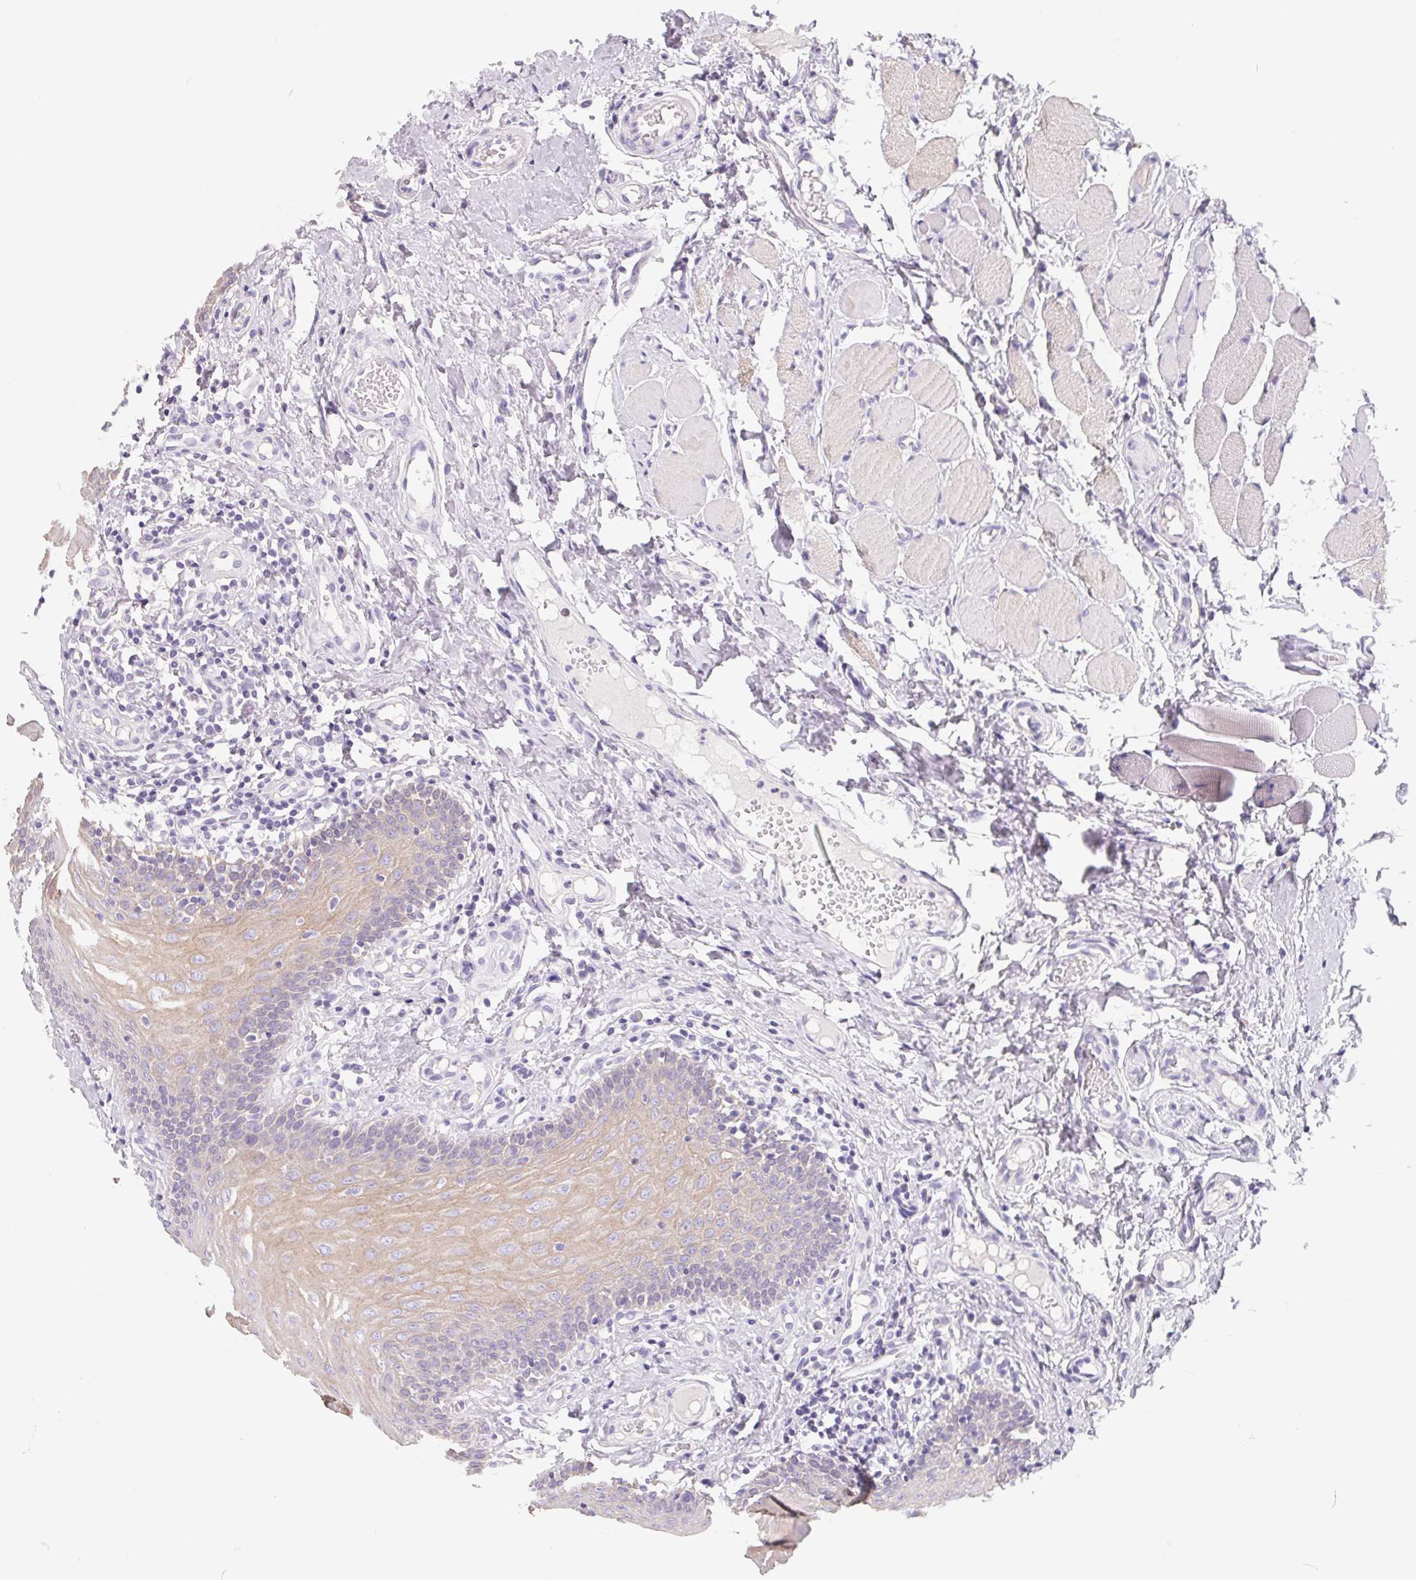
{"staining": {"intensity": "weak", "quantity": "<25%", "location": "cytoplasmic/membranous"}, "tissue": "oral mucosa", "cell_type": "Squamous epithelial cells", "image_type": "normal", "snomed": [{"axis": "morphology", "description": "Normal tissue, NOS"}, {"axis": "topography", "description": "Oral tissue"}, {"axis": "topography", "description": "Tounge, NOS"}], "caption": "IHC histopathology image of benign oral mucosa: oral mucosa stained with DAB (3,3'-diaminobenzidine) shows no significant protein positivity in squamous epithelial cells.", "gene": "FDX1", "patient": {"sex": "female", "age": 58}}